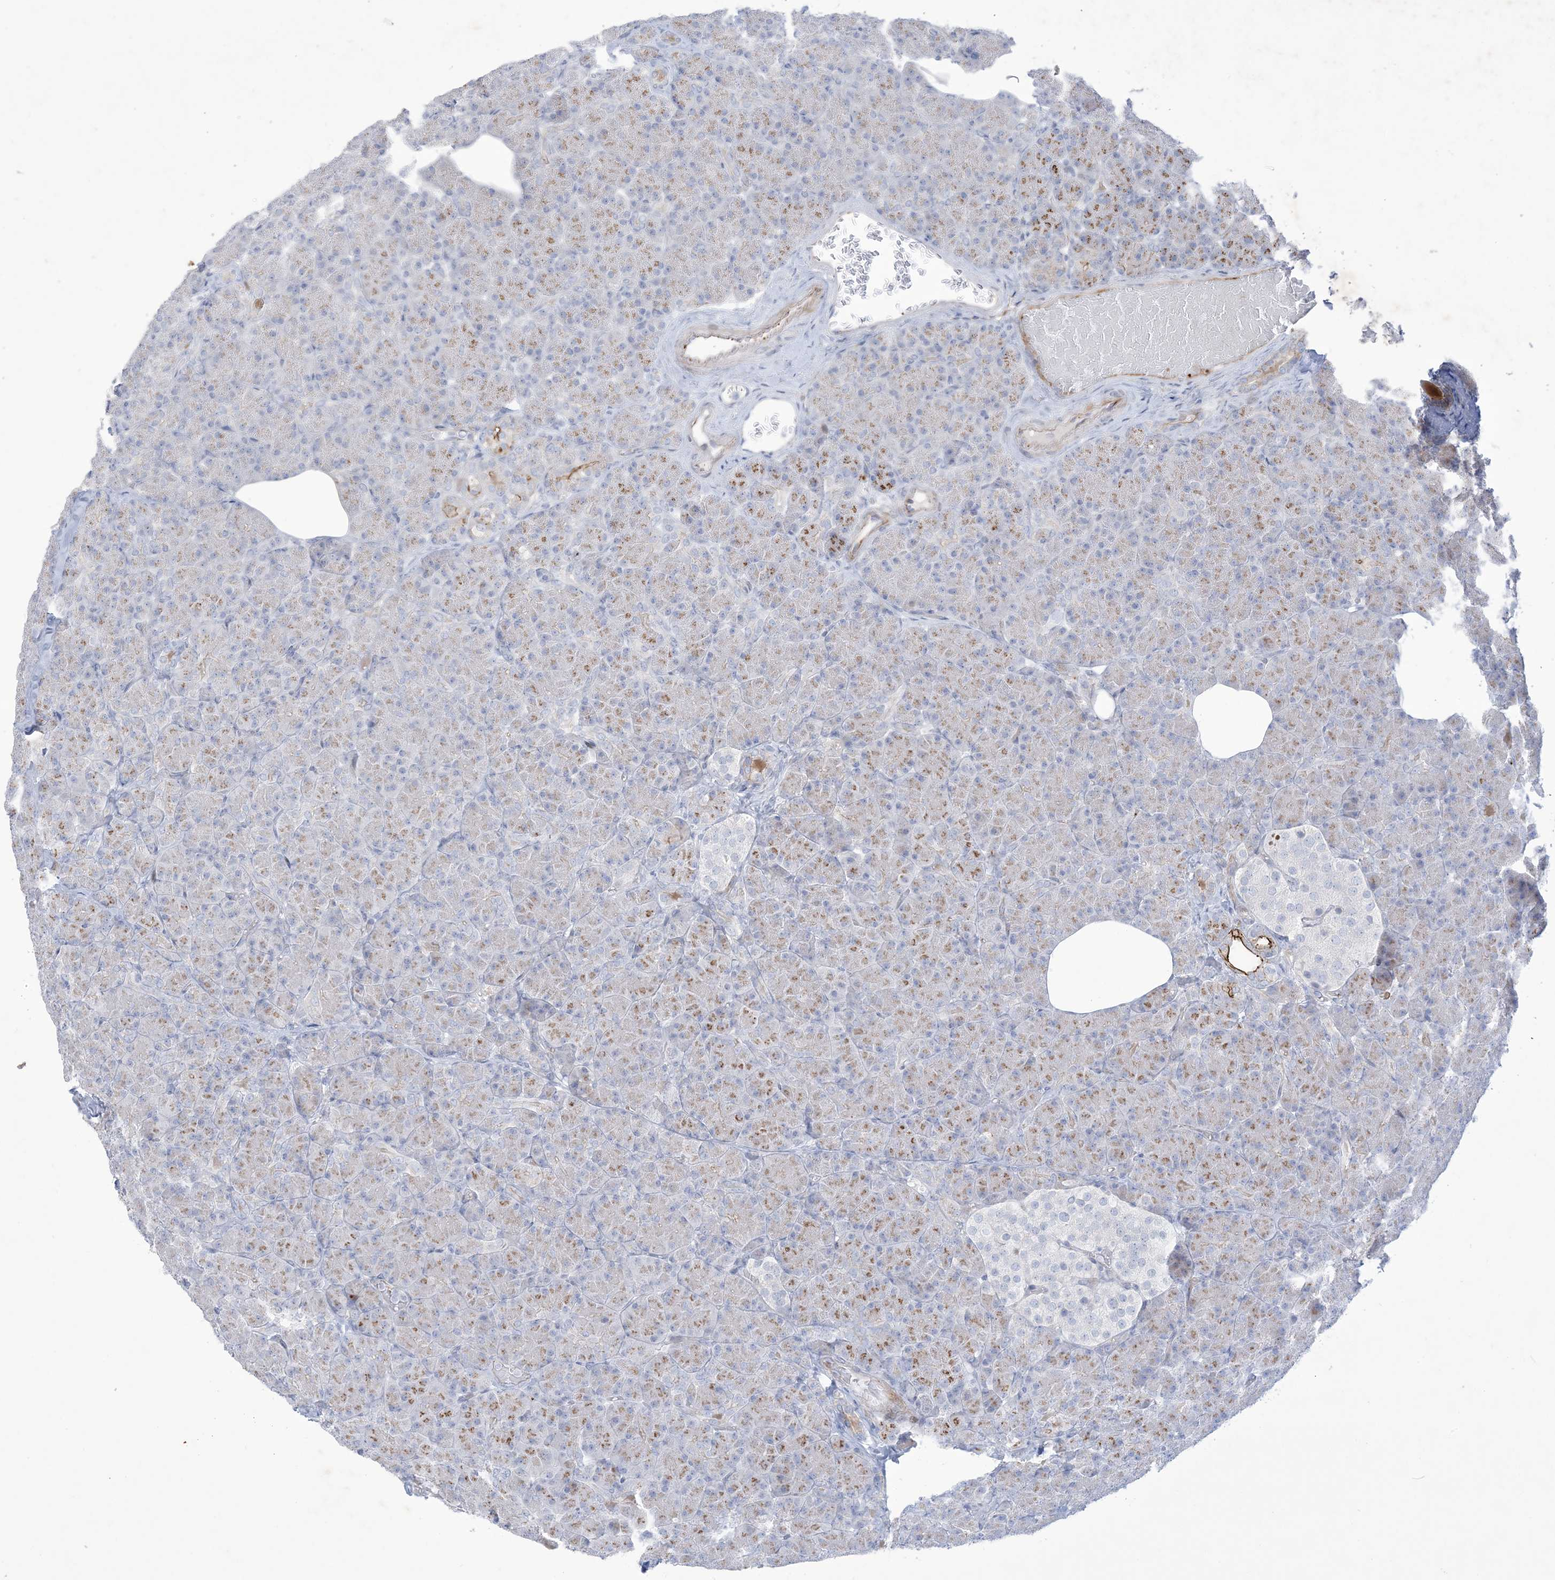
{"staining": {"intensity": "moderate", "quantity": "25%-75%", "location": "cytoplasmic/membranous"}, "tissue": "pancreas", "cell_type": "Exocrine glandular cells", "image_type": "normal", "snomed": [{"axis": "morphology", "description": "Normal tissue, NOS"}, {"axis": "topography", "description": "Pancreas"}], "caption": "This is a micrograph of immunohistochemistry staining of benign pancreas, which shows moderate positivity in the cytoplasmic/membranous of exocrine glandular cells.", "gene": "B3GNT7", "patient": {"sex": "female", "age": 43}}